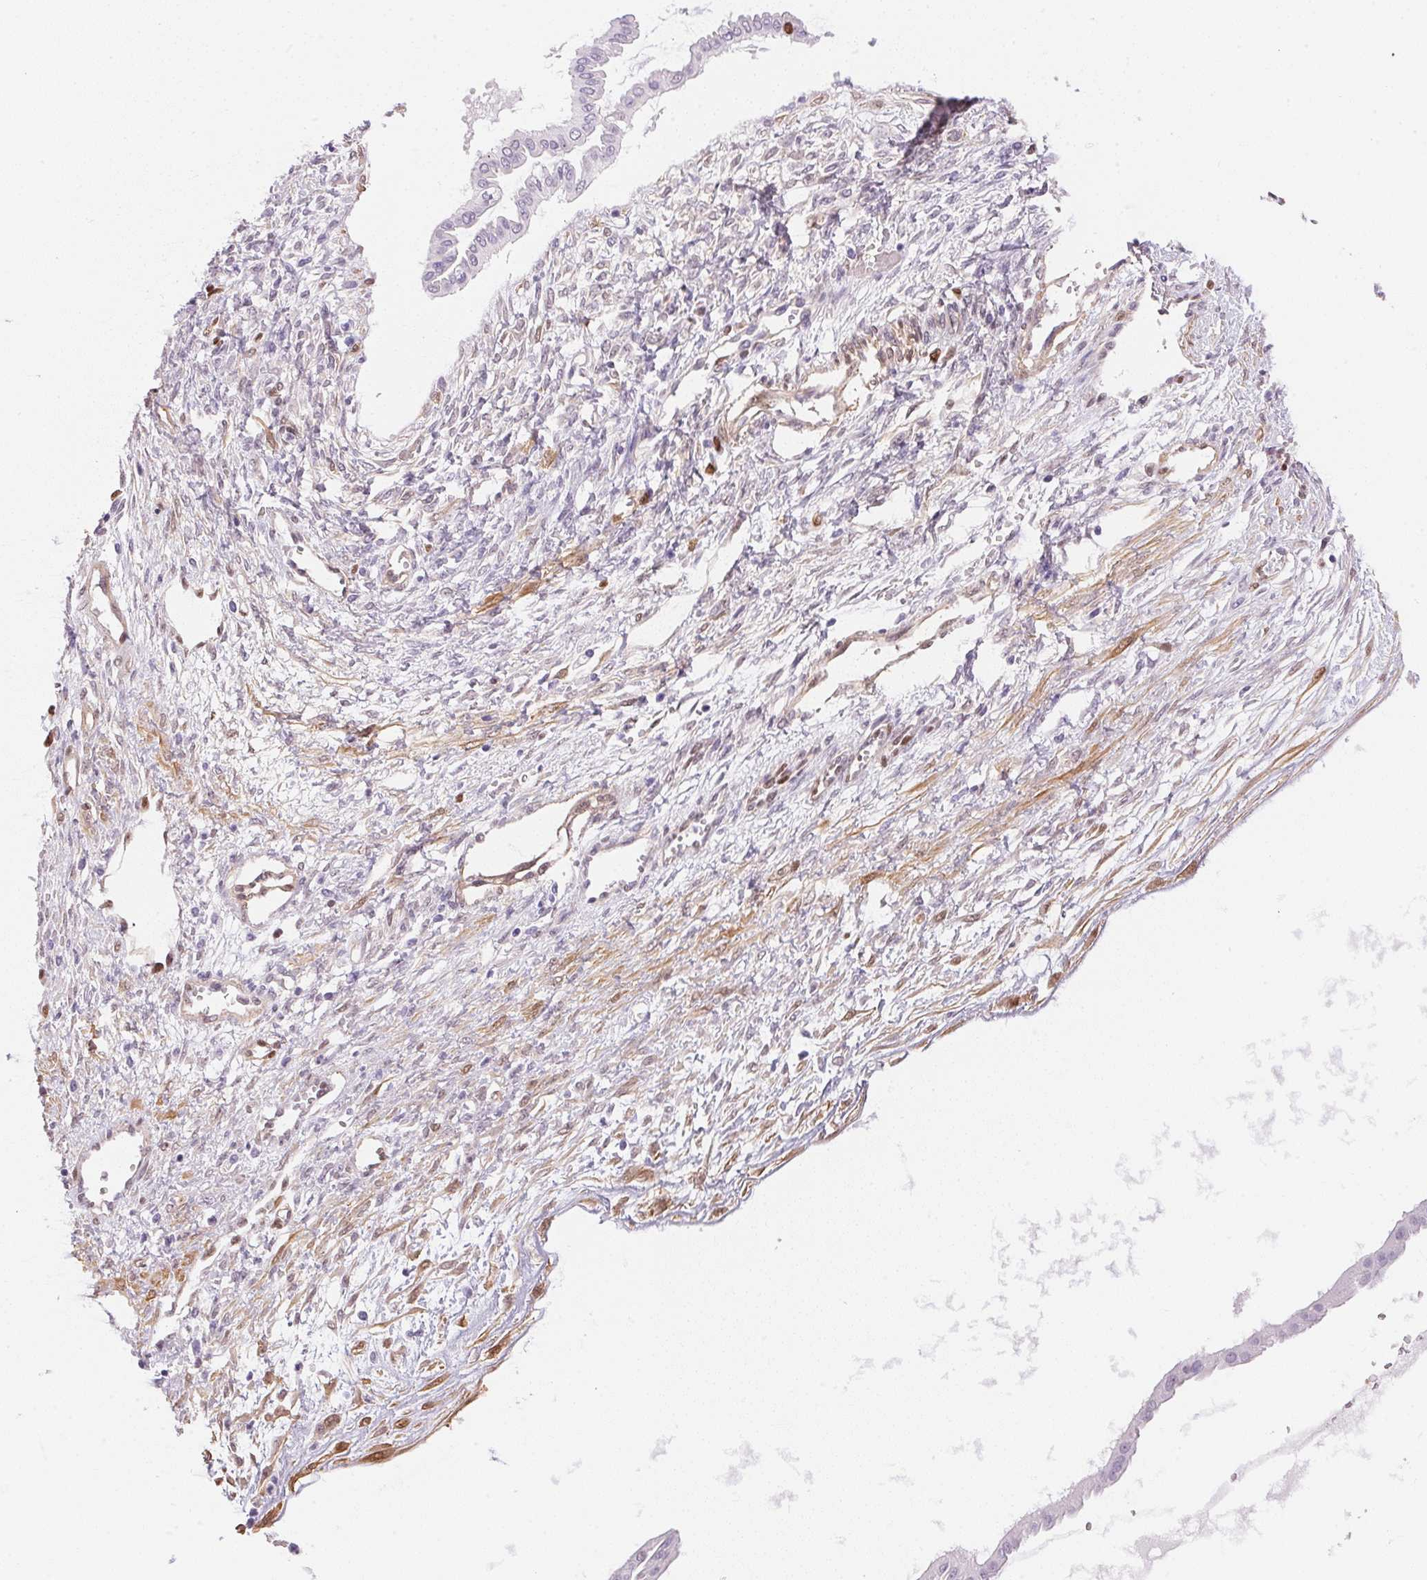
{"staining": {"intensity": "negative", "quantity": "none", "location": "none"}, "tissue": "ovarian cancer", "cell_type": "Tumor cells", "image_type": "cancer", "snomed": [{"axis": "morphology", "description": "Cystadenocarcinoma, mucinous, NOS"}, {"axis": "topography", "description": "Ovary"}], "caption": "Micrograph shows no protein positivity in tumor cells of ovarian mucinous cystadenocarcinoma tissue. (DAB immunohistochemistry (IHC) visualized using brightfield microscopy, high magnification).", "gene": "SMTN", "patient": {"sex": "female", "age": 73}}